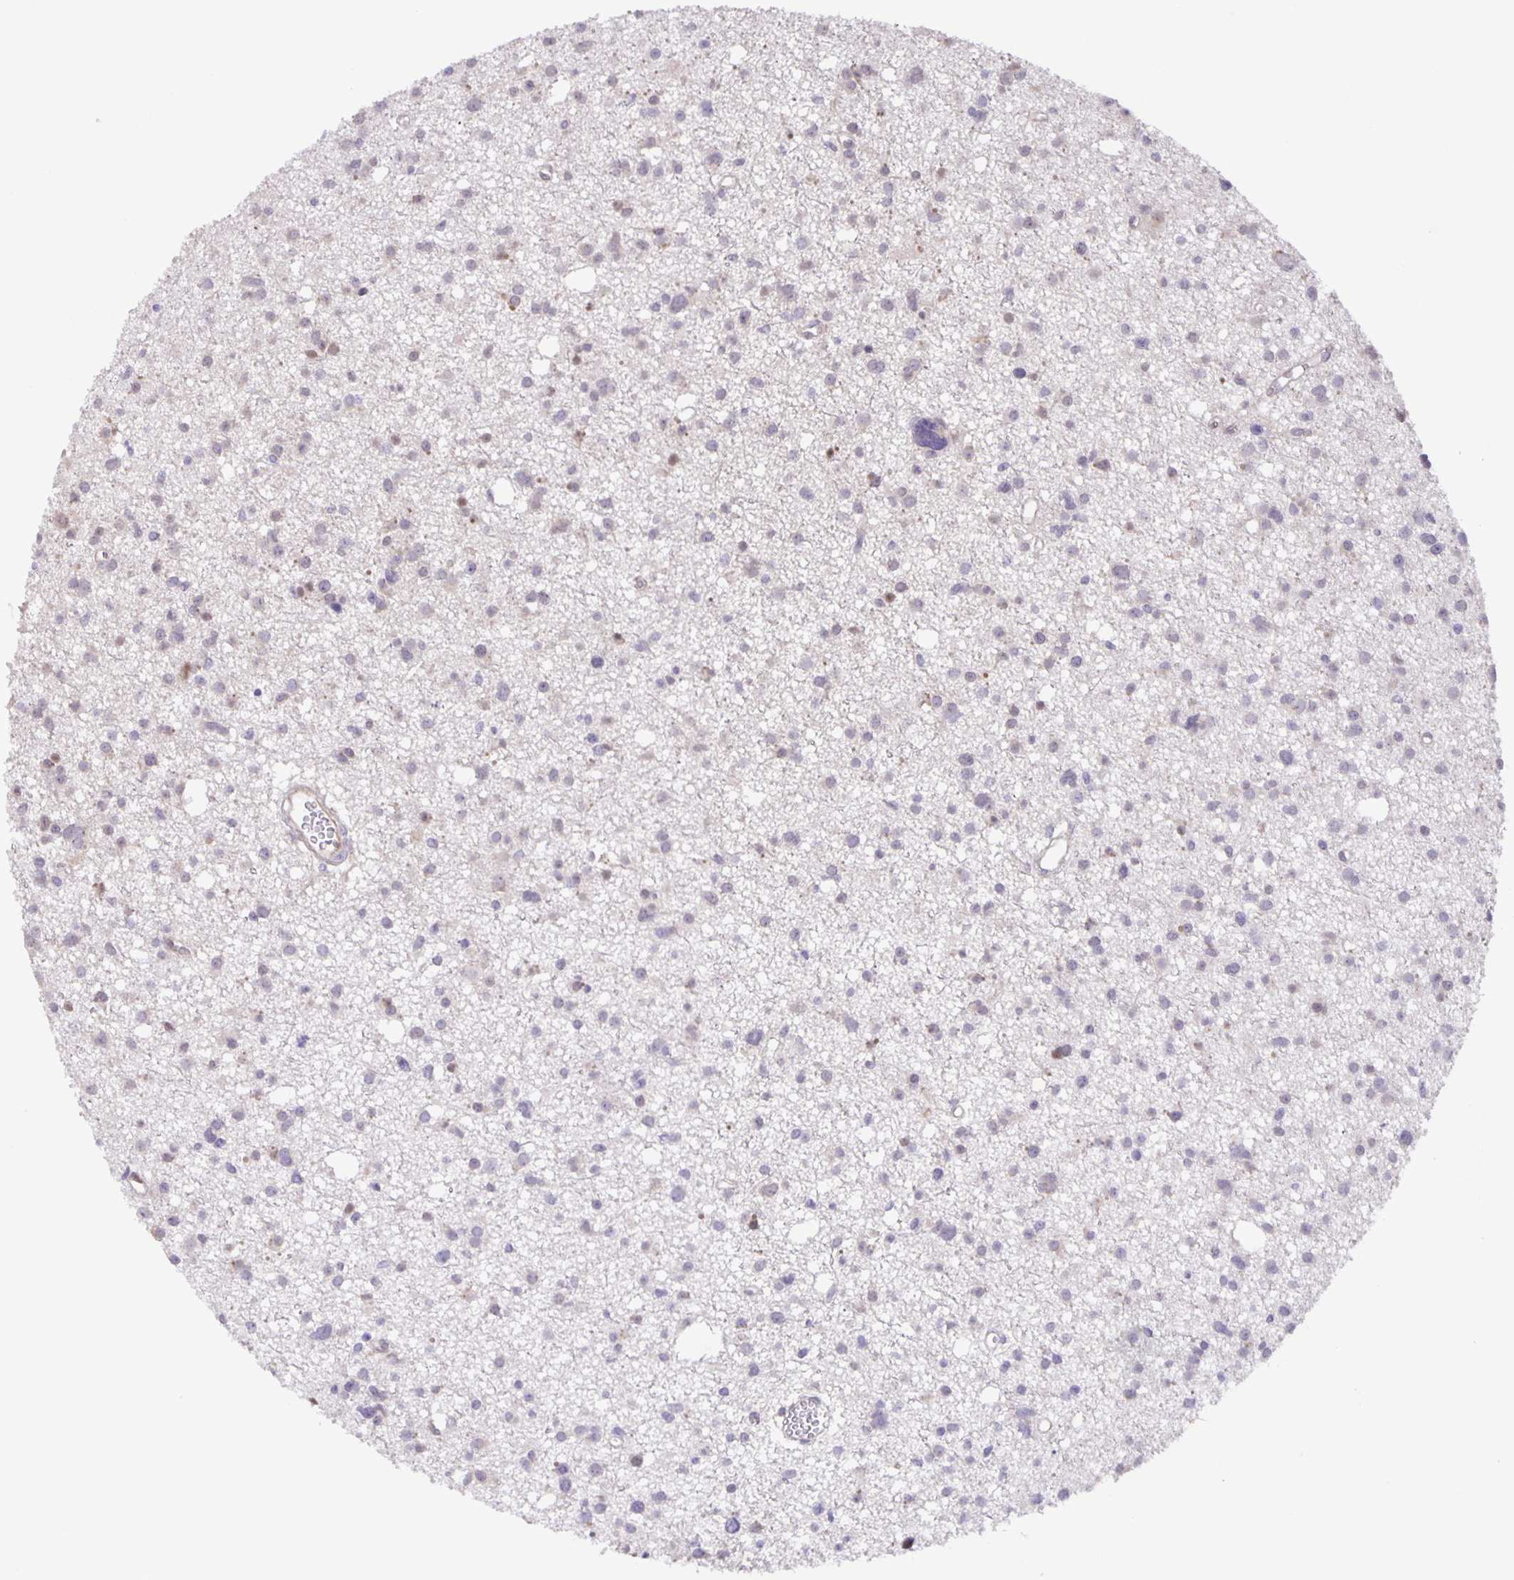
{"staining": {"intensity": "weak", "quantity": "<25%", "location": "cytoplasmic/membranous"}, "tissue": "glioma", "cell_type": "Tumor cells", "image_type": "cancer", "snomed": [{"axis": "morphology", "description": "Glioma, malignant, High grade"}, {"axis": "topography", "description": "Brain"}], "caption": "Tumor cells show no significant protein staining in glioma.", "gene": "MAPK12", "patient": {"sex": "male", "age": 23}}